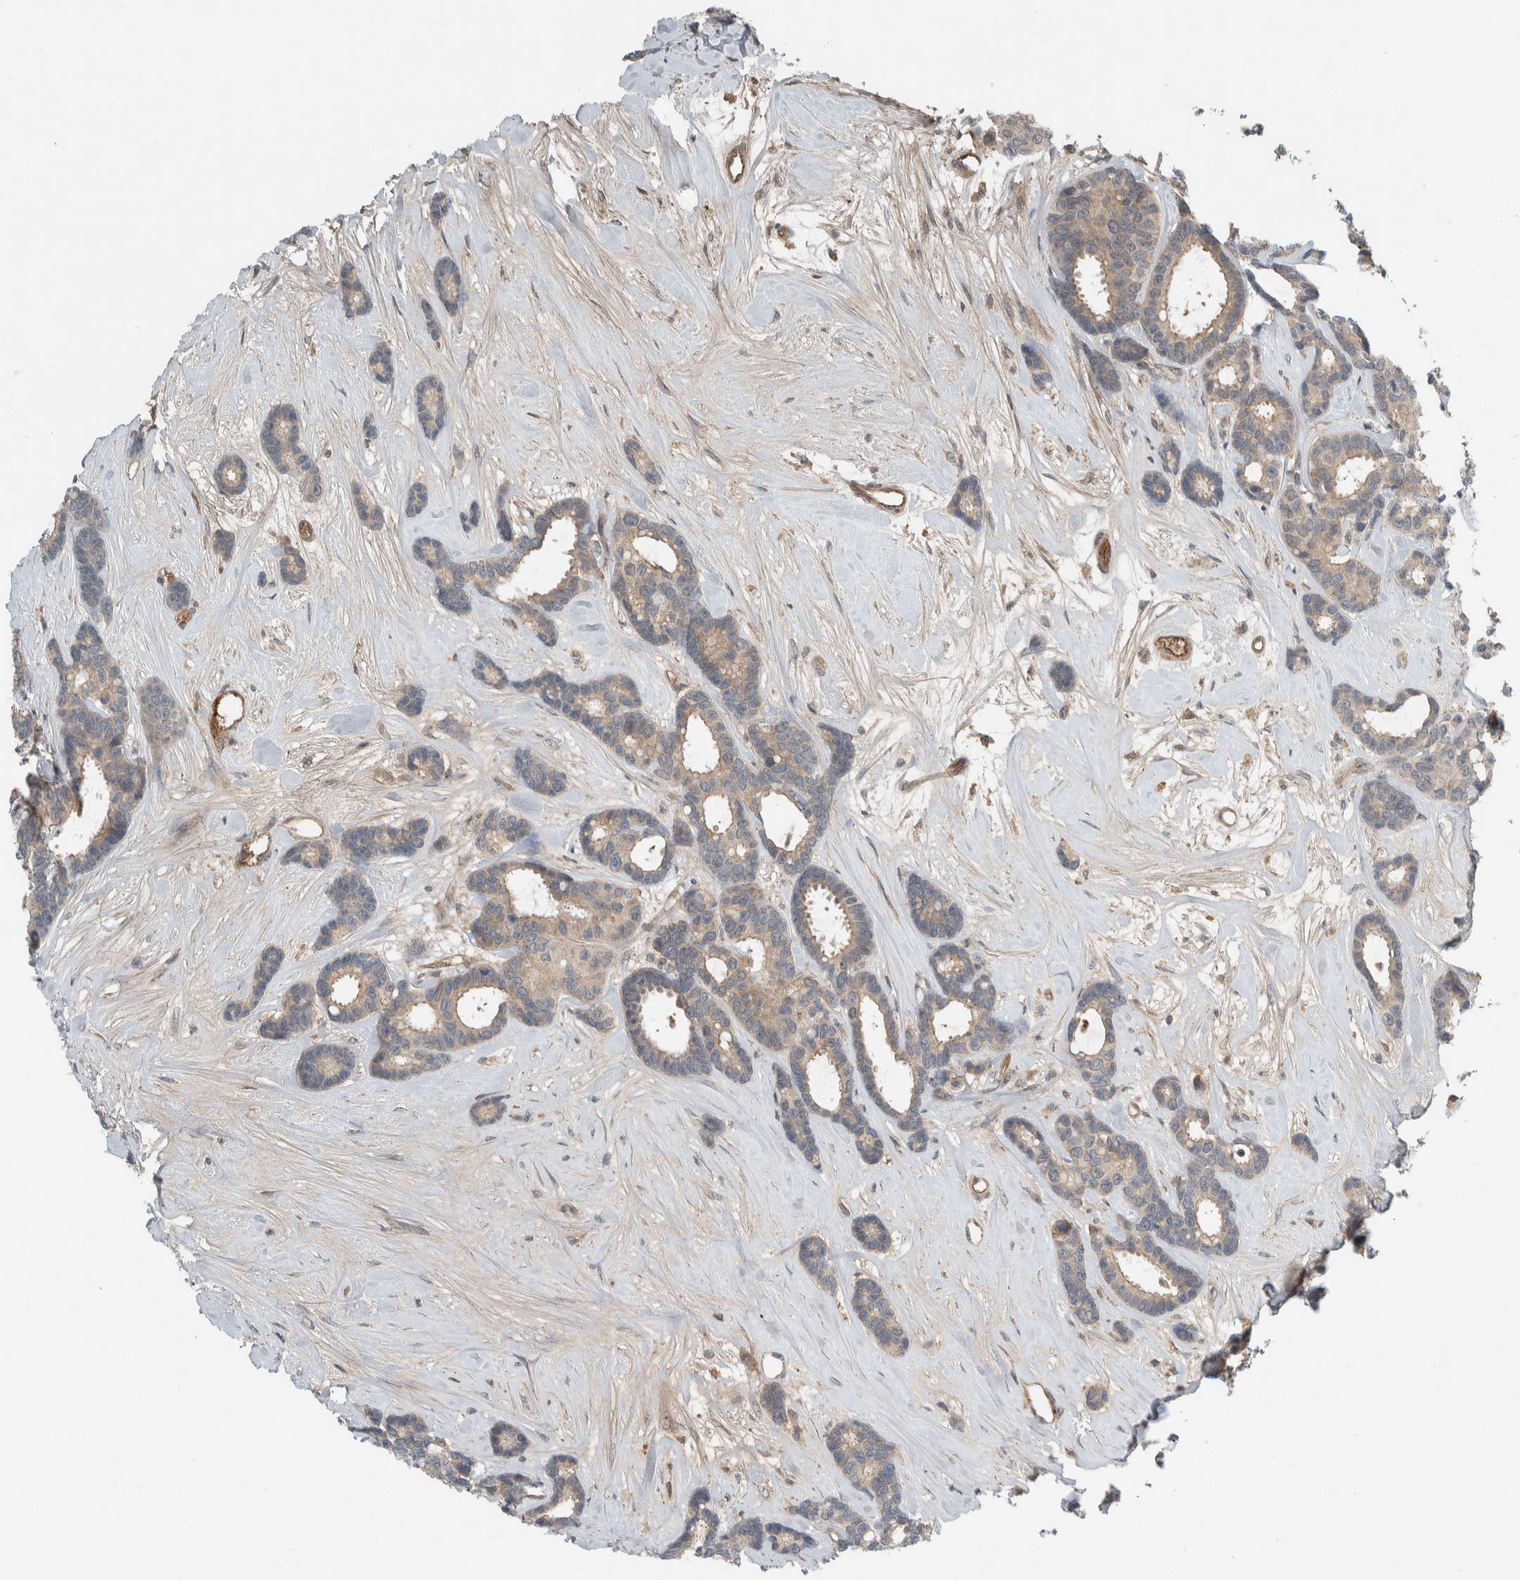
{"staining": {"intensity": "weak", "quantity": ">75%", "location": "cytoplasmic/membranous"}, "tissue": "breast cancer", "cell_type": "Tumor cells", "image_type": "cancer", "snomed": [{"axis": "morphology", "description": "Duct carcinoma"}, {"axis": "topography", "description": "Breast"}], "caption": "Protein staining of breast cancer tissue exhibits weak cytoplasmic/membranous positivity in approximately >75% of tumor cells. (Brightfield microscopy of DAB IHC at high magnification).", "gene": "ARMC7", "patient": {"sex": "female", "age": 87}}